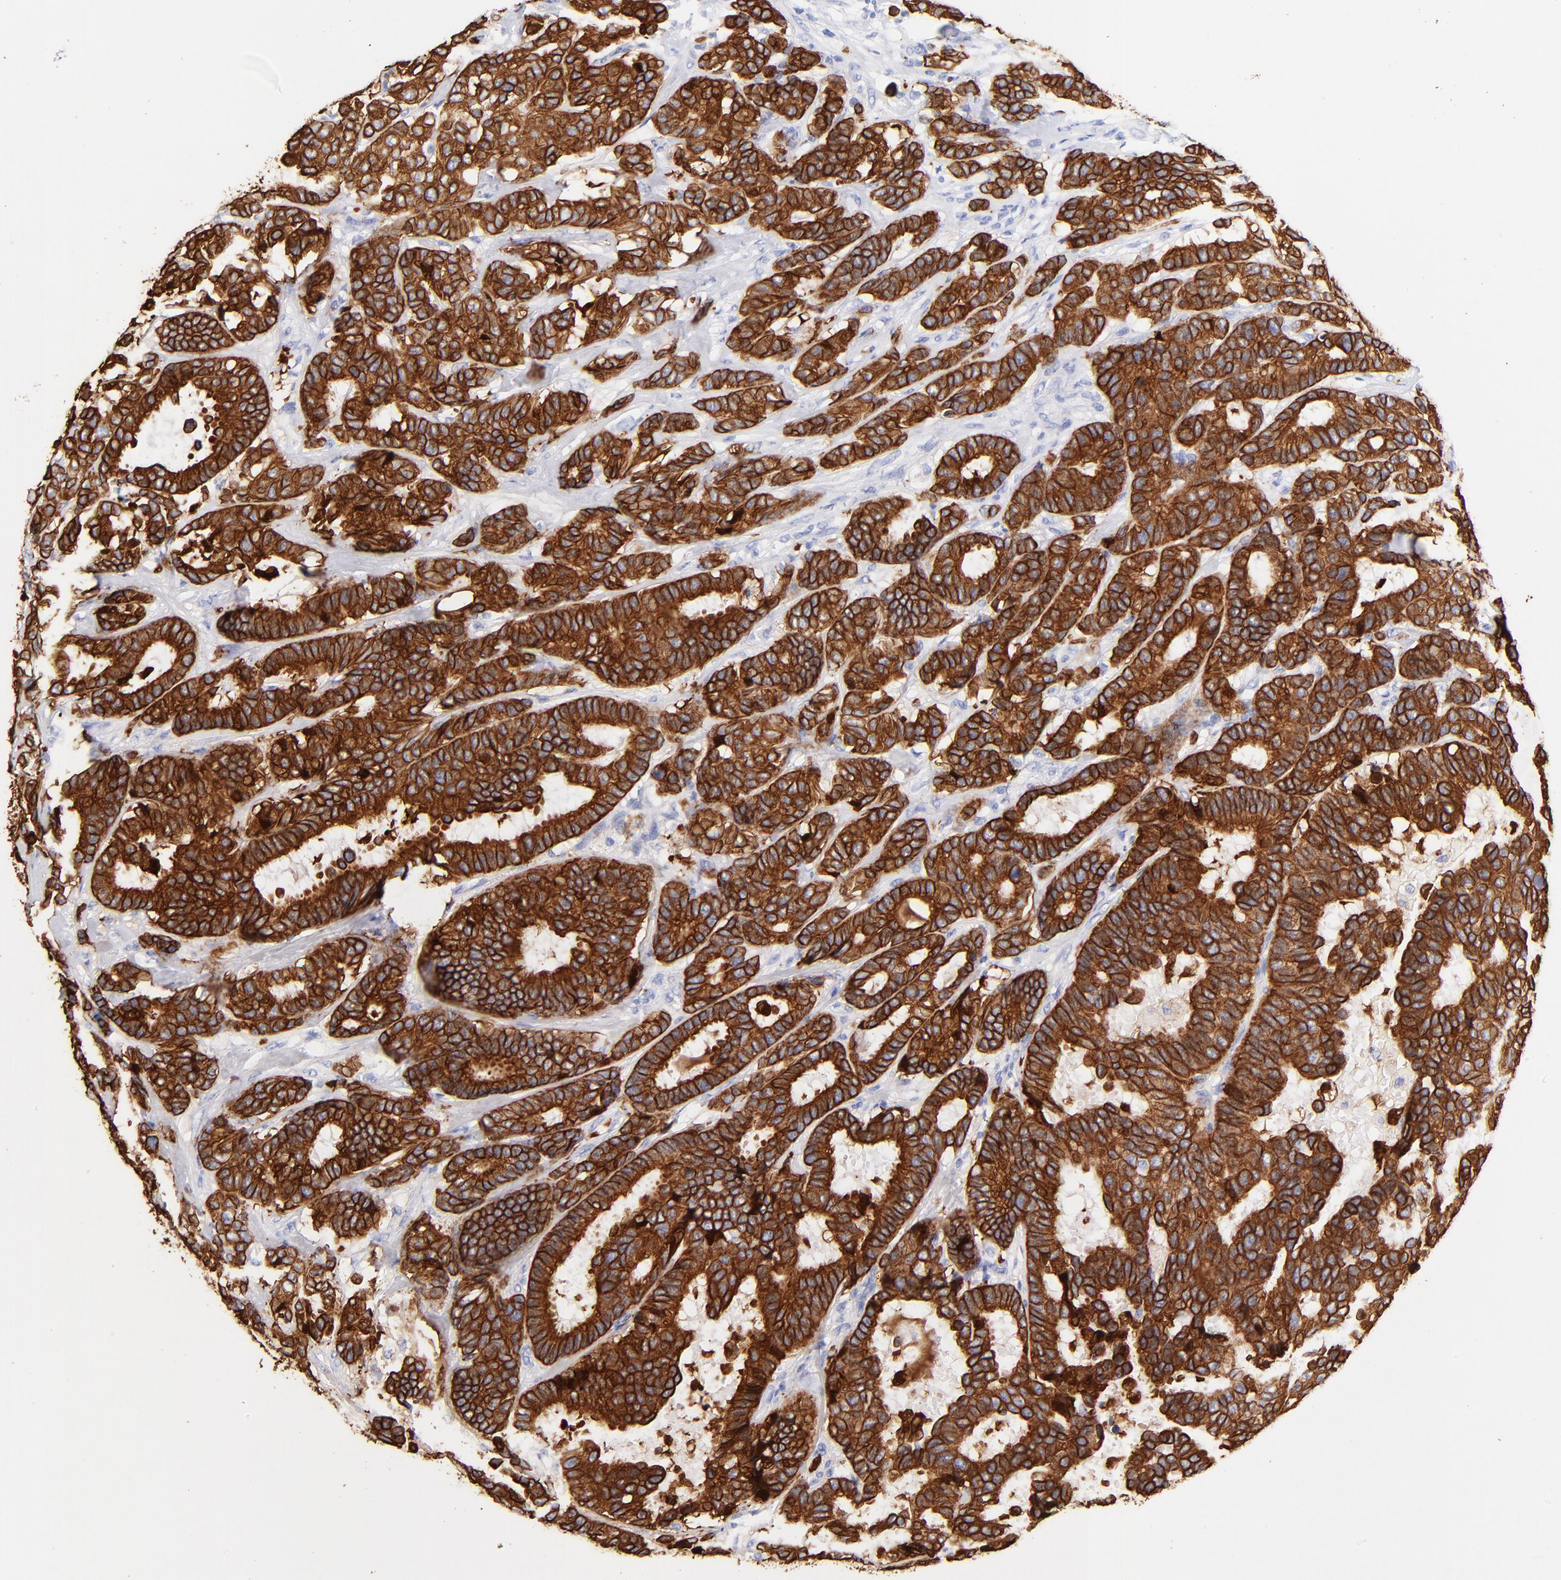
{"staining": {"intensity": "strong", "quantity": ">75%", "location": "cytoplasmic/membranous"}, "tissue": "breast cancer", "cell_type": "Tumor cells", "image_type": "cancer", "snomed": [{"axis": "morphology", "description": "Duct carcinoma"}, {"axis": "topography", "description": "Breast"}], "caption": "Breast cancer stained for a protein (brown) demonstrates strong cytoplasmic/membranous positive staining in approximately >75% of tumor cells.", "gene": "KRT19", "patient": {"sex": "female", "age": 87}}